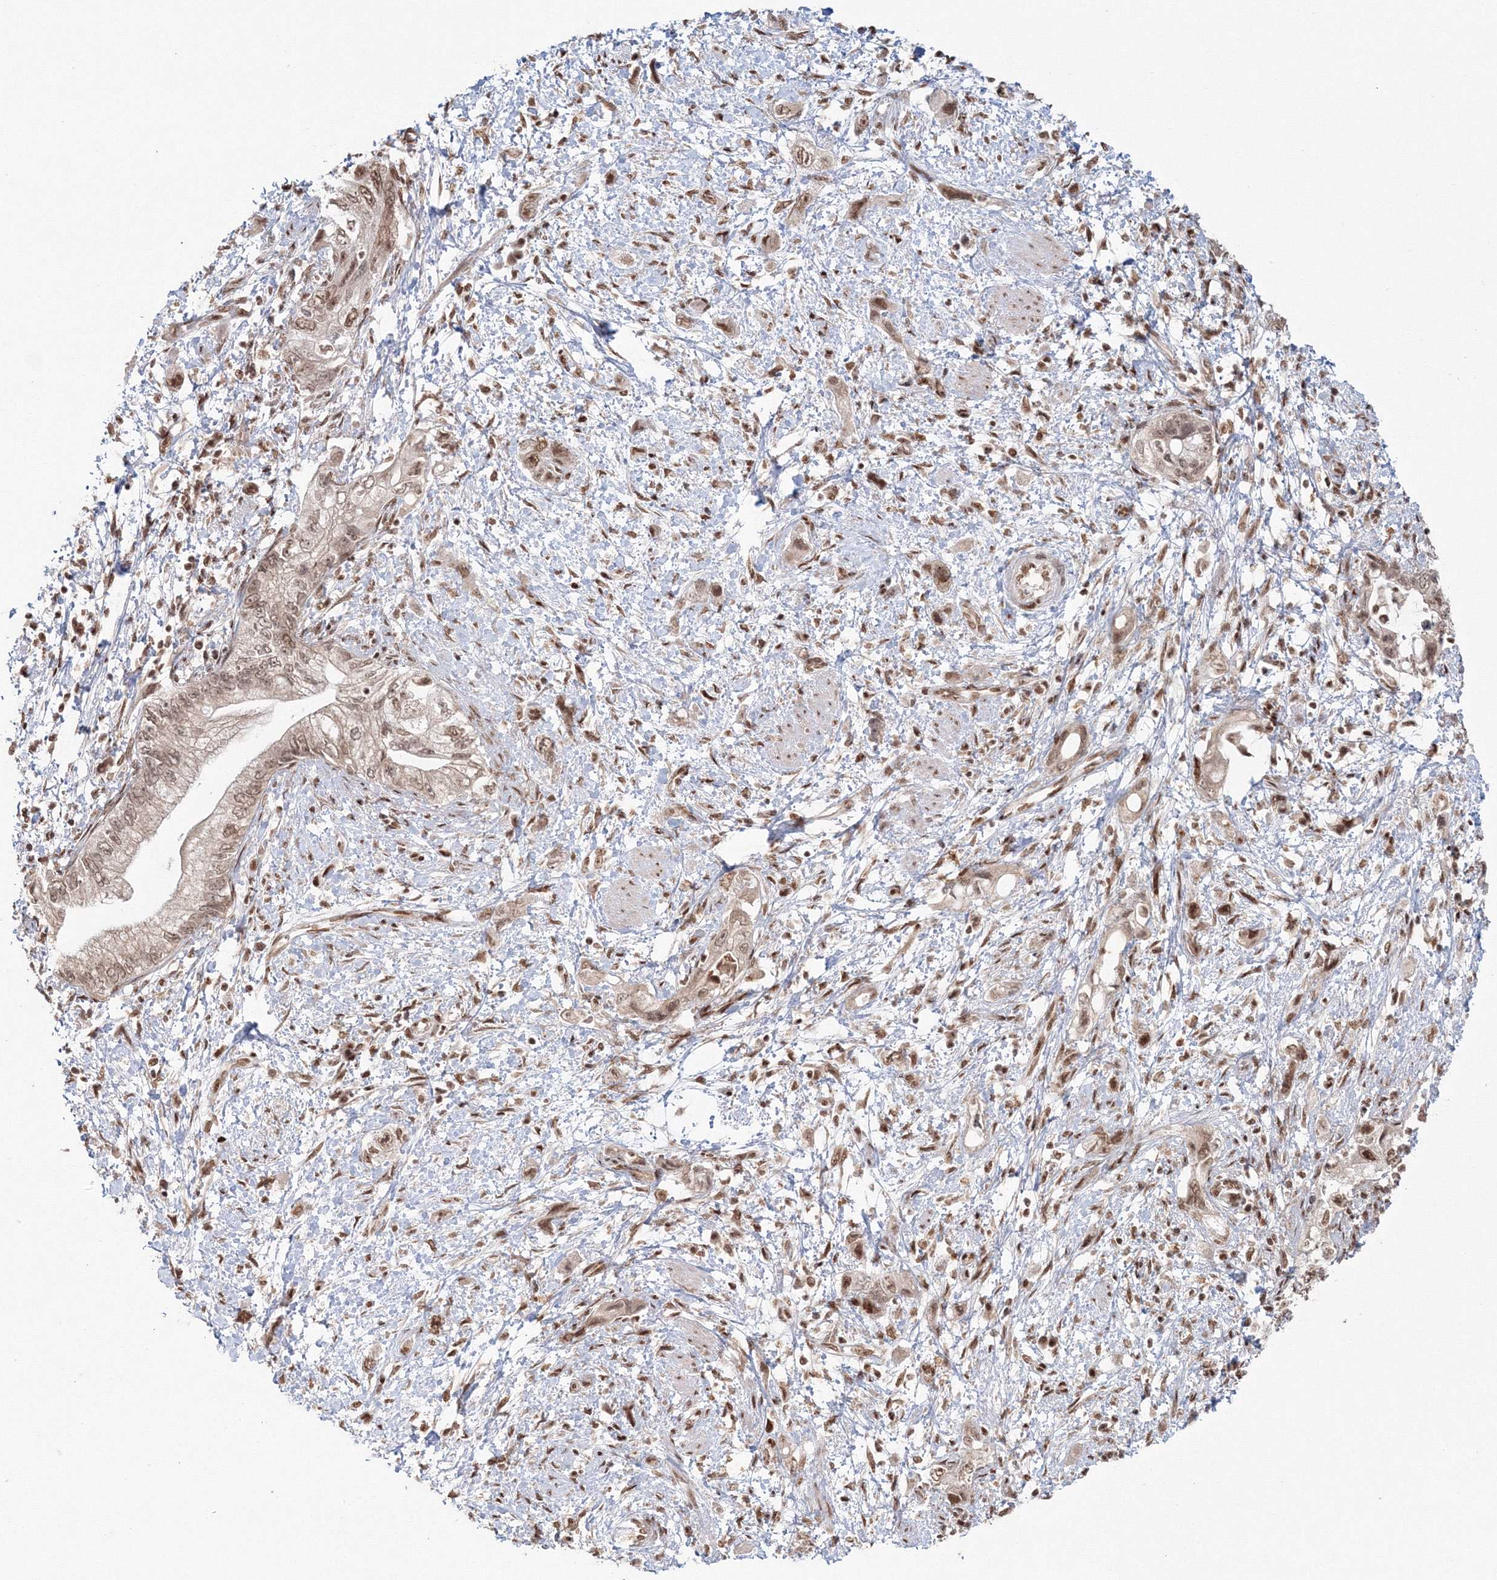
{"staining": {"intensity": "moderate", "quantity": ">75%", "location": "nuclear"}, "tissue": "pancreatic cancer", "cell_type": "Tumor cells", "image_type": "cancer", "snomed": [{"axis": "morphology", "description": "Adenocarcinoma, NOS"}, {"axis": "topography", "description": "Pancreas"}], "caption": "A medium amount of moderate nuclear expression is present in approximately >75% of tumor cells in pancreatic adenocarcinoma tissue.", "gene": "KIF20A", "patient": {"sex": "female", "age": 73}}